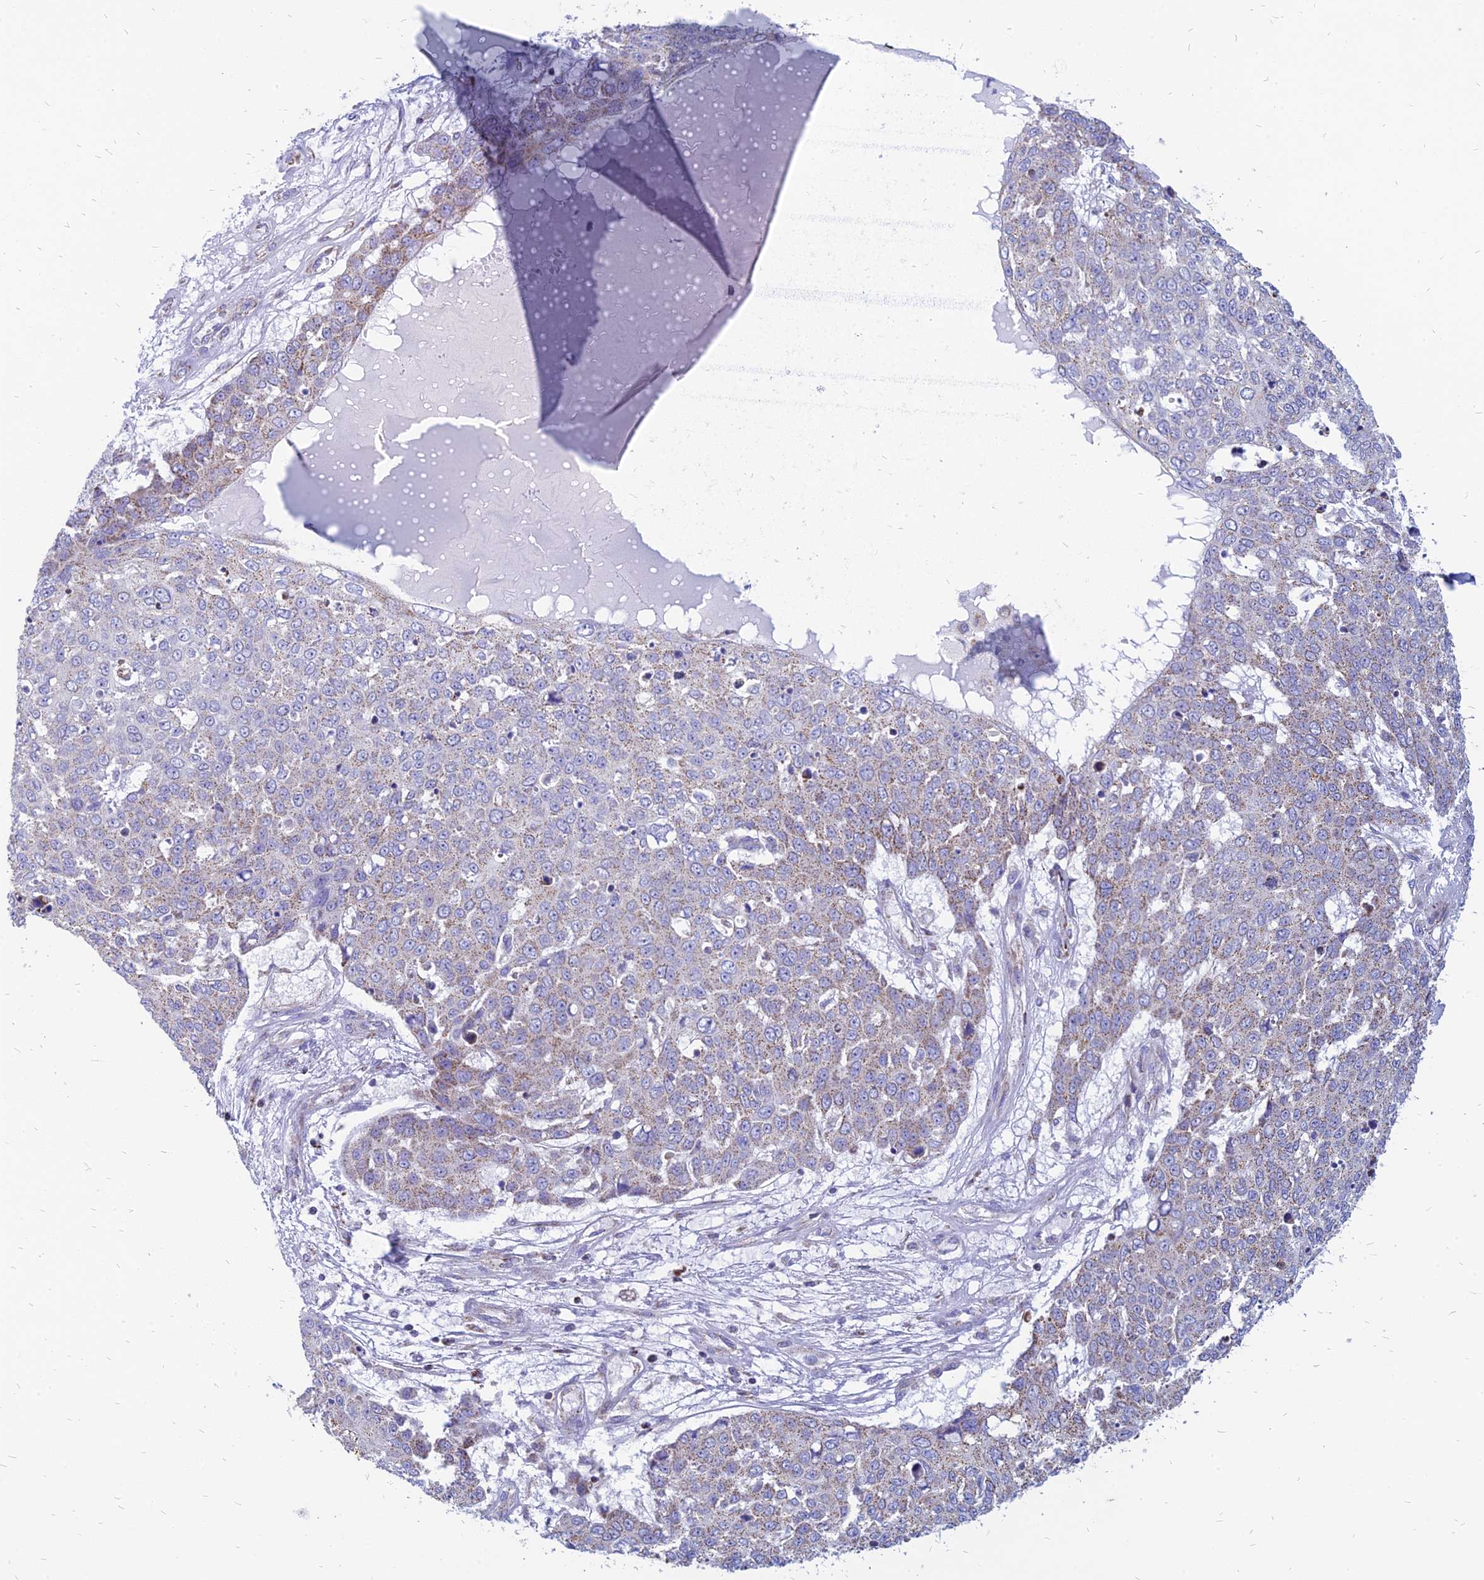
{"staining": {"intensity": "weak", "quantity": "<25%", "location": "cytoplasmic/membranous"}, "tissue": "skin cancer", "cell_type": "Tumor cells", "image_type": "cancer", "snomed": [{"axis": "morphology", "description": "Squamous cell carcinoma, NOS"}, {"axis": "topography", "description": "Skin"}], "caption": "Tumor cells are negative for protein expression in human squamous cell carcinoma (skin).", "gene": "PACC1", "patient": {"sex": "male", "age": 71}}